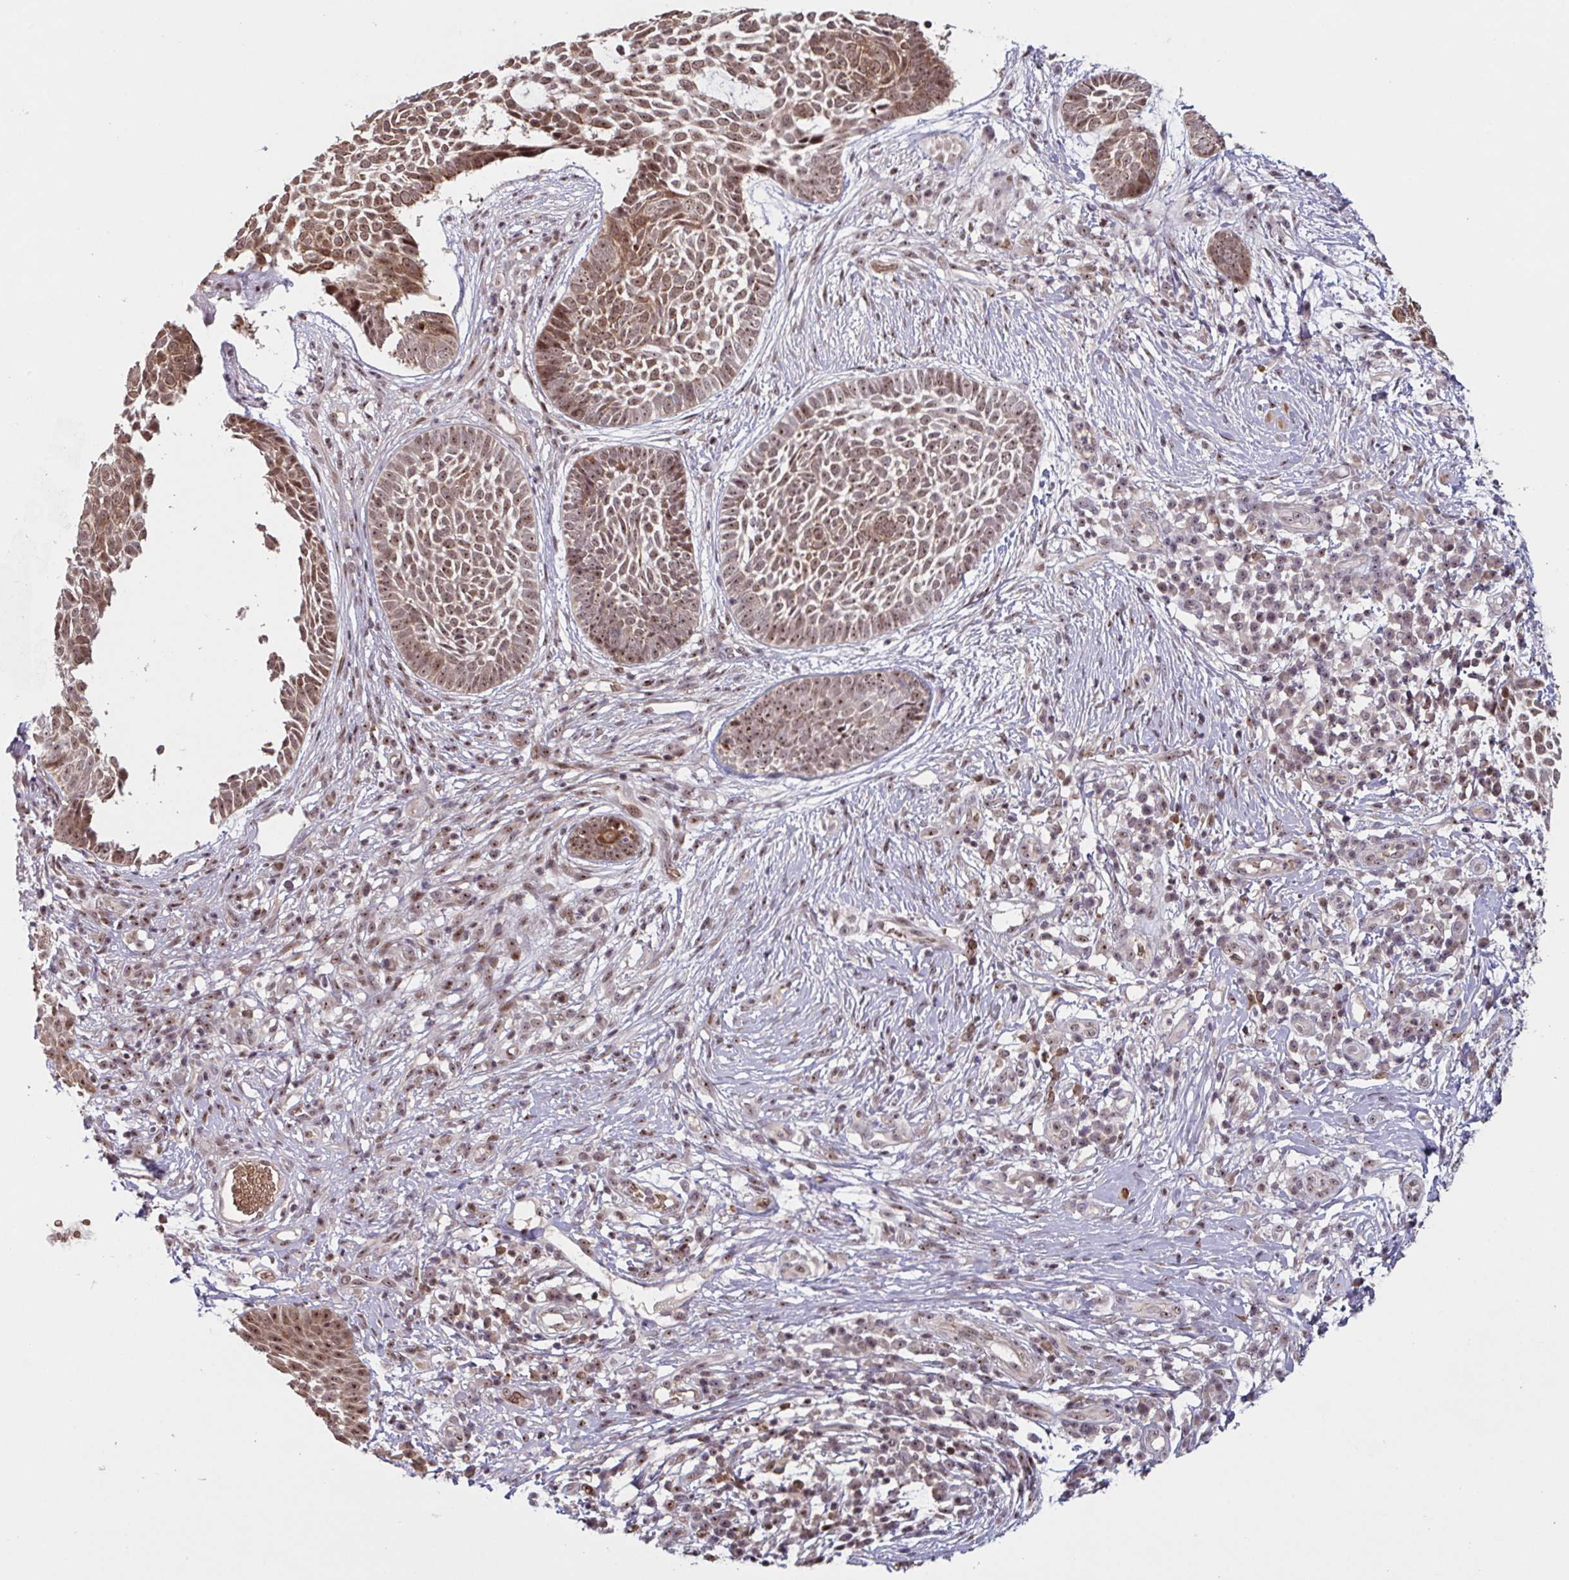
{"staining": {"intensity": "moderate", "quantity": ">75%", "location": "nuclear"}, "tissue": "skin cancer", "cell_type": "Tumor cells", "image_type": "cancer", "snomed": [{"axis": "morphology", "description": "Basal cell carcinoma"}, {"axis": "topography", "description": "Skin"}], "caption": "Immunohistochemical staining of skin cancer reveals medium levels of moderate nuclear expression in about >75% of tumor cells.", "gene": "NLRP13", "patient": {"sex": "female", "age": 89}}